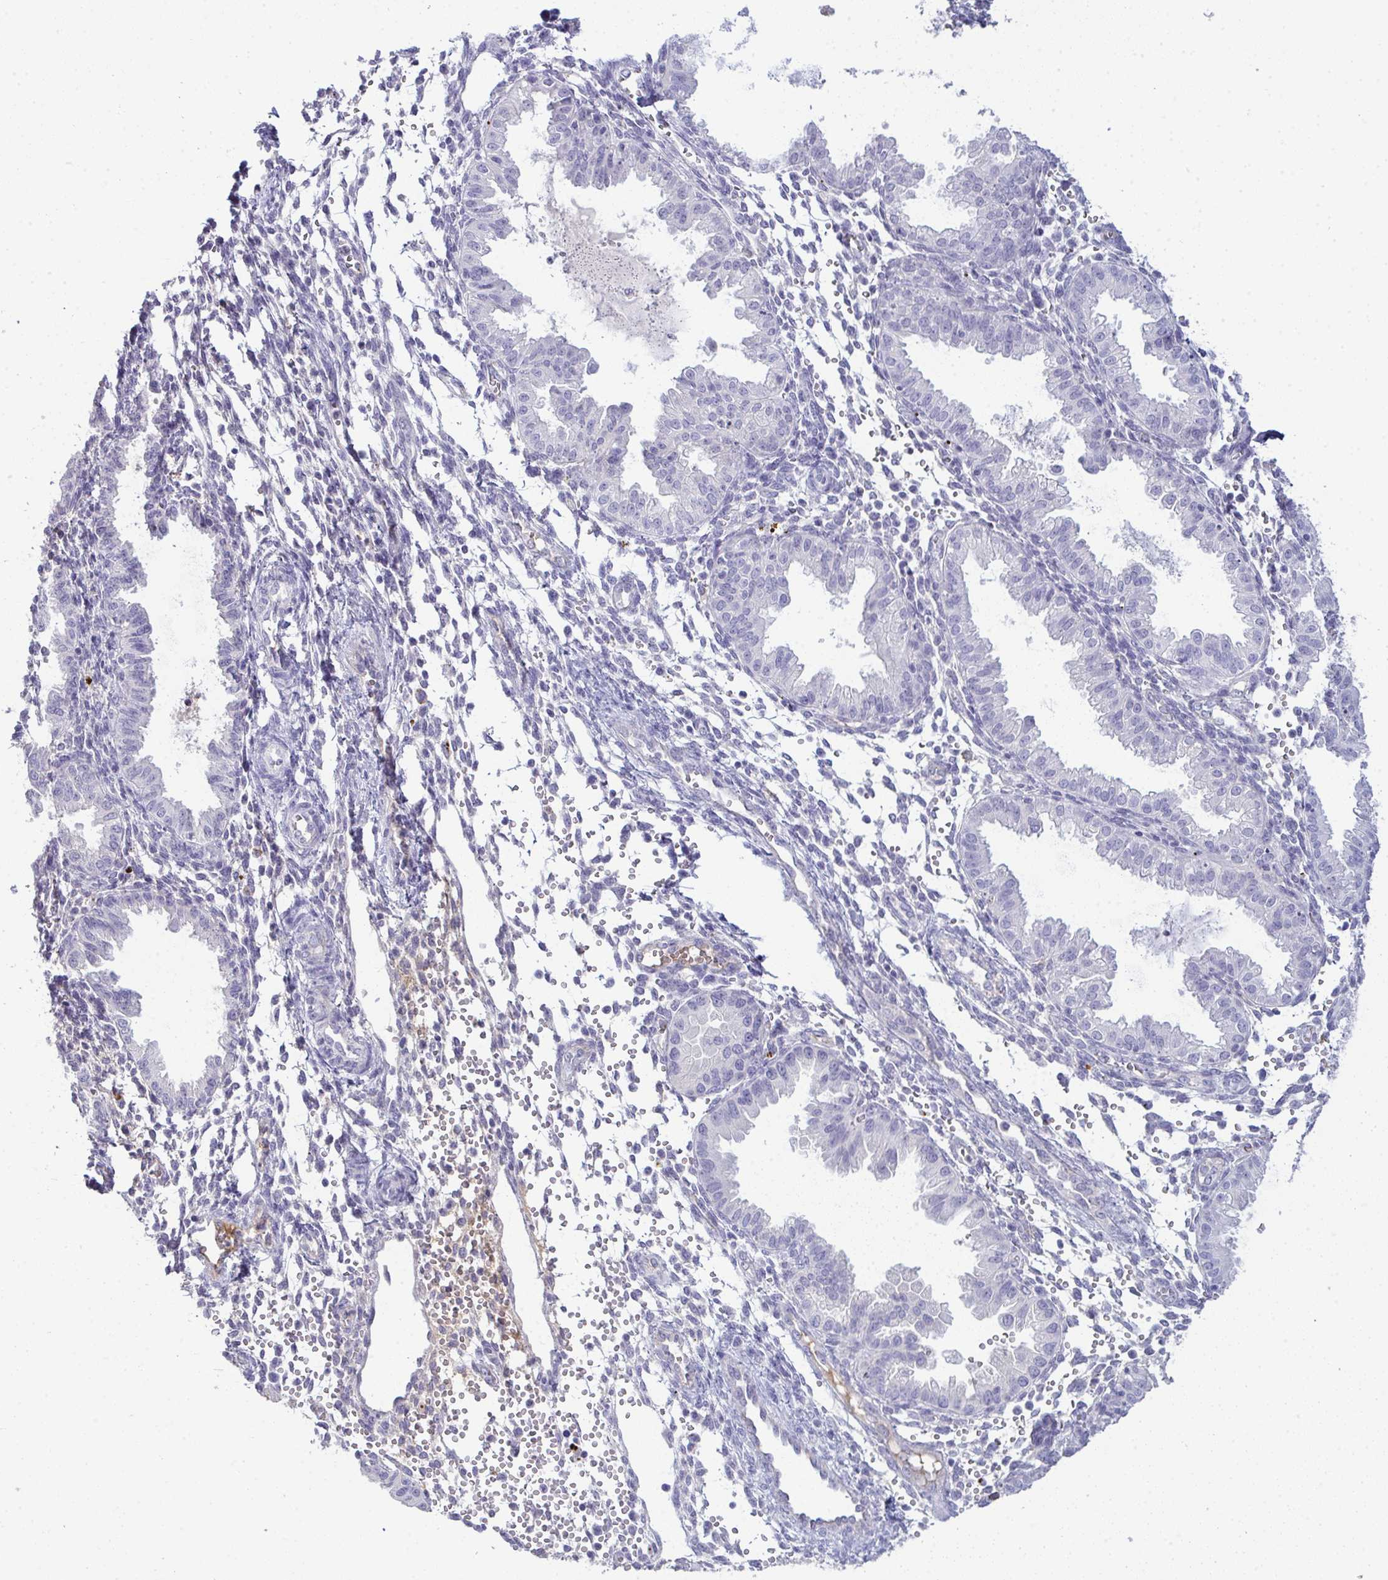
{"staining": {"intensity": "negative", "quantity": "none", "location": "none"}, "tissue": "endometrium", "cell_type": "Cells in endometrial stroma", "image_type": "normal", "snomed": [{"axis": "morphology", "description": "Normal tissue, NOS"}, {"axis": "topography", "description": "Endometrium"}], "caption": "High power microscopy micrograph of an immunohistochemistry photomicrograph of benign endometrium, revealing no significant expression in cells in endometrial stroma.", "gene": "ADAM21", "patient": {"sex": "female", "age": 33}}